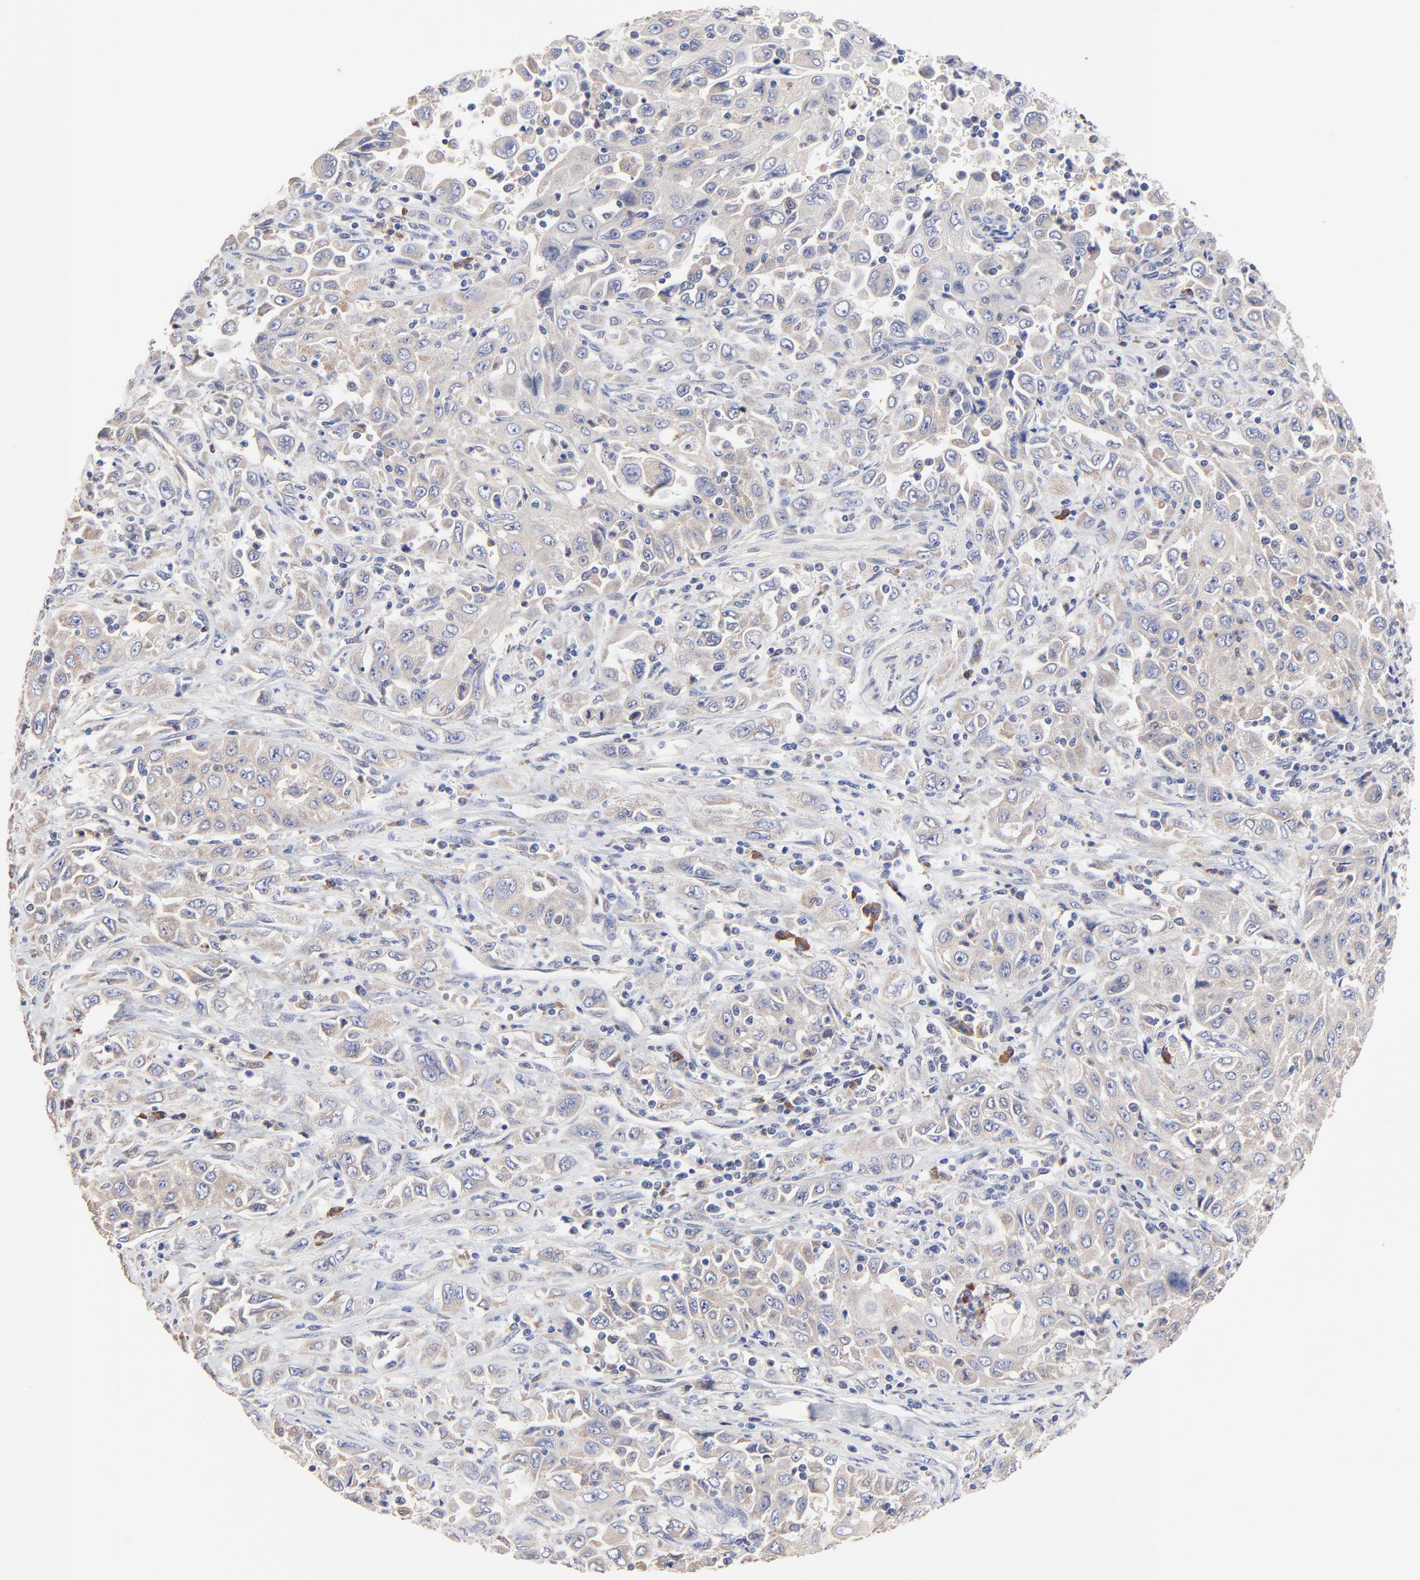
{"staining": {"intensity": "weak", "quantity": ">75%", "location": "cytoplasmic/membranous"}, "tissue": "pancreatic cancer", "cell_type": "Tumor cells", "image_type": "cancer", "snomed": [{"axis": "morphology", "description": "Adenocarcinoma, NOS"}, {"axis": "topography", "description": "Pancreas"}], "caption": "This is a photomicrograph of IHC staining of pancreatic adenocarcinoma, which shows weak expression in the cytoplasmic/membranous of tumor cells.", "gene": "PPFIBP2", "patient": {"sex": "male", "age": 70}}